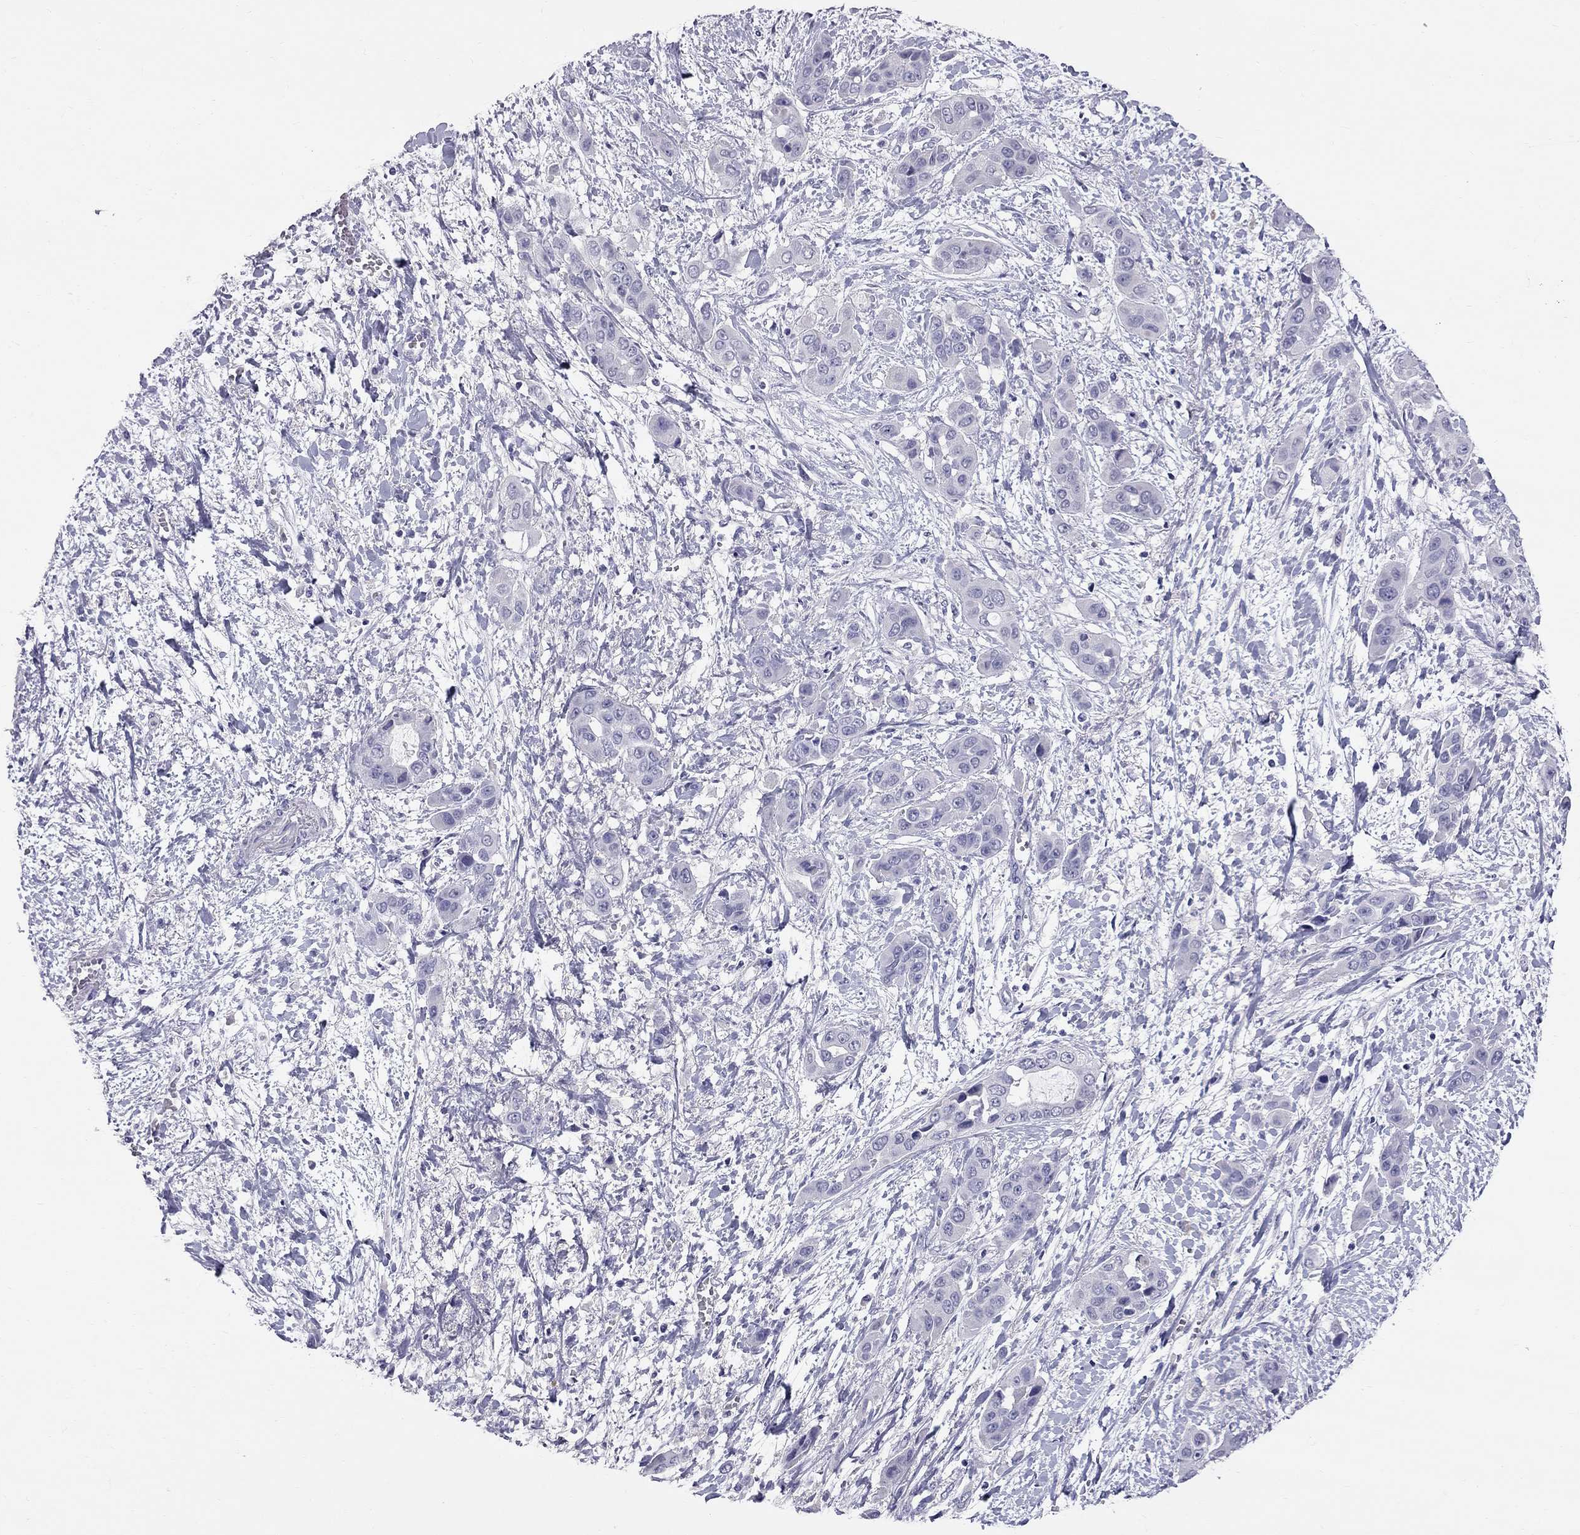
{"staining": {"intensity": "negative", "quantity": "none", "location": "none"}, "tissue": "liver cancer", "cell_type": "Tumor cells", "image_type": "cancer", "snomed": [{"axis": "morphology", "description": "Cholangiocarcinoma"}, {"axis": "topography", "description": "Liver"}], "caption": "Tumor cells show no significant protein staining in liver cholangiocarcinoma. (DAB (3,3'-diaminobenzidine) immunohistochemistry (IHC), high magnification).", "gene": "CFAP91", "patient": {"sex": "female", "age": 52}}